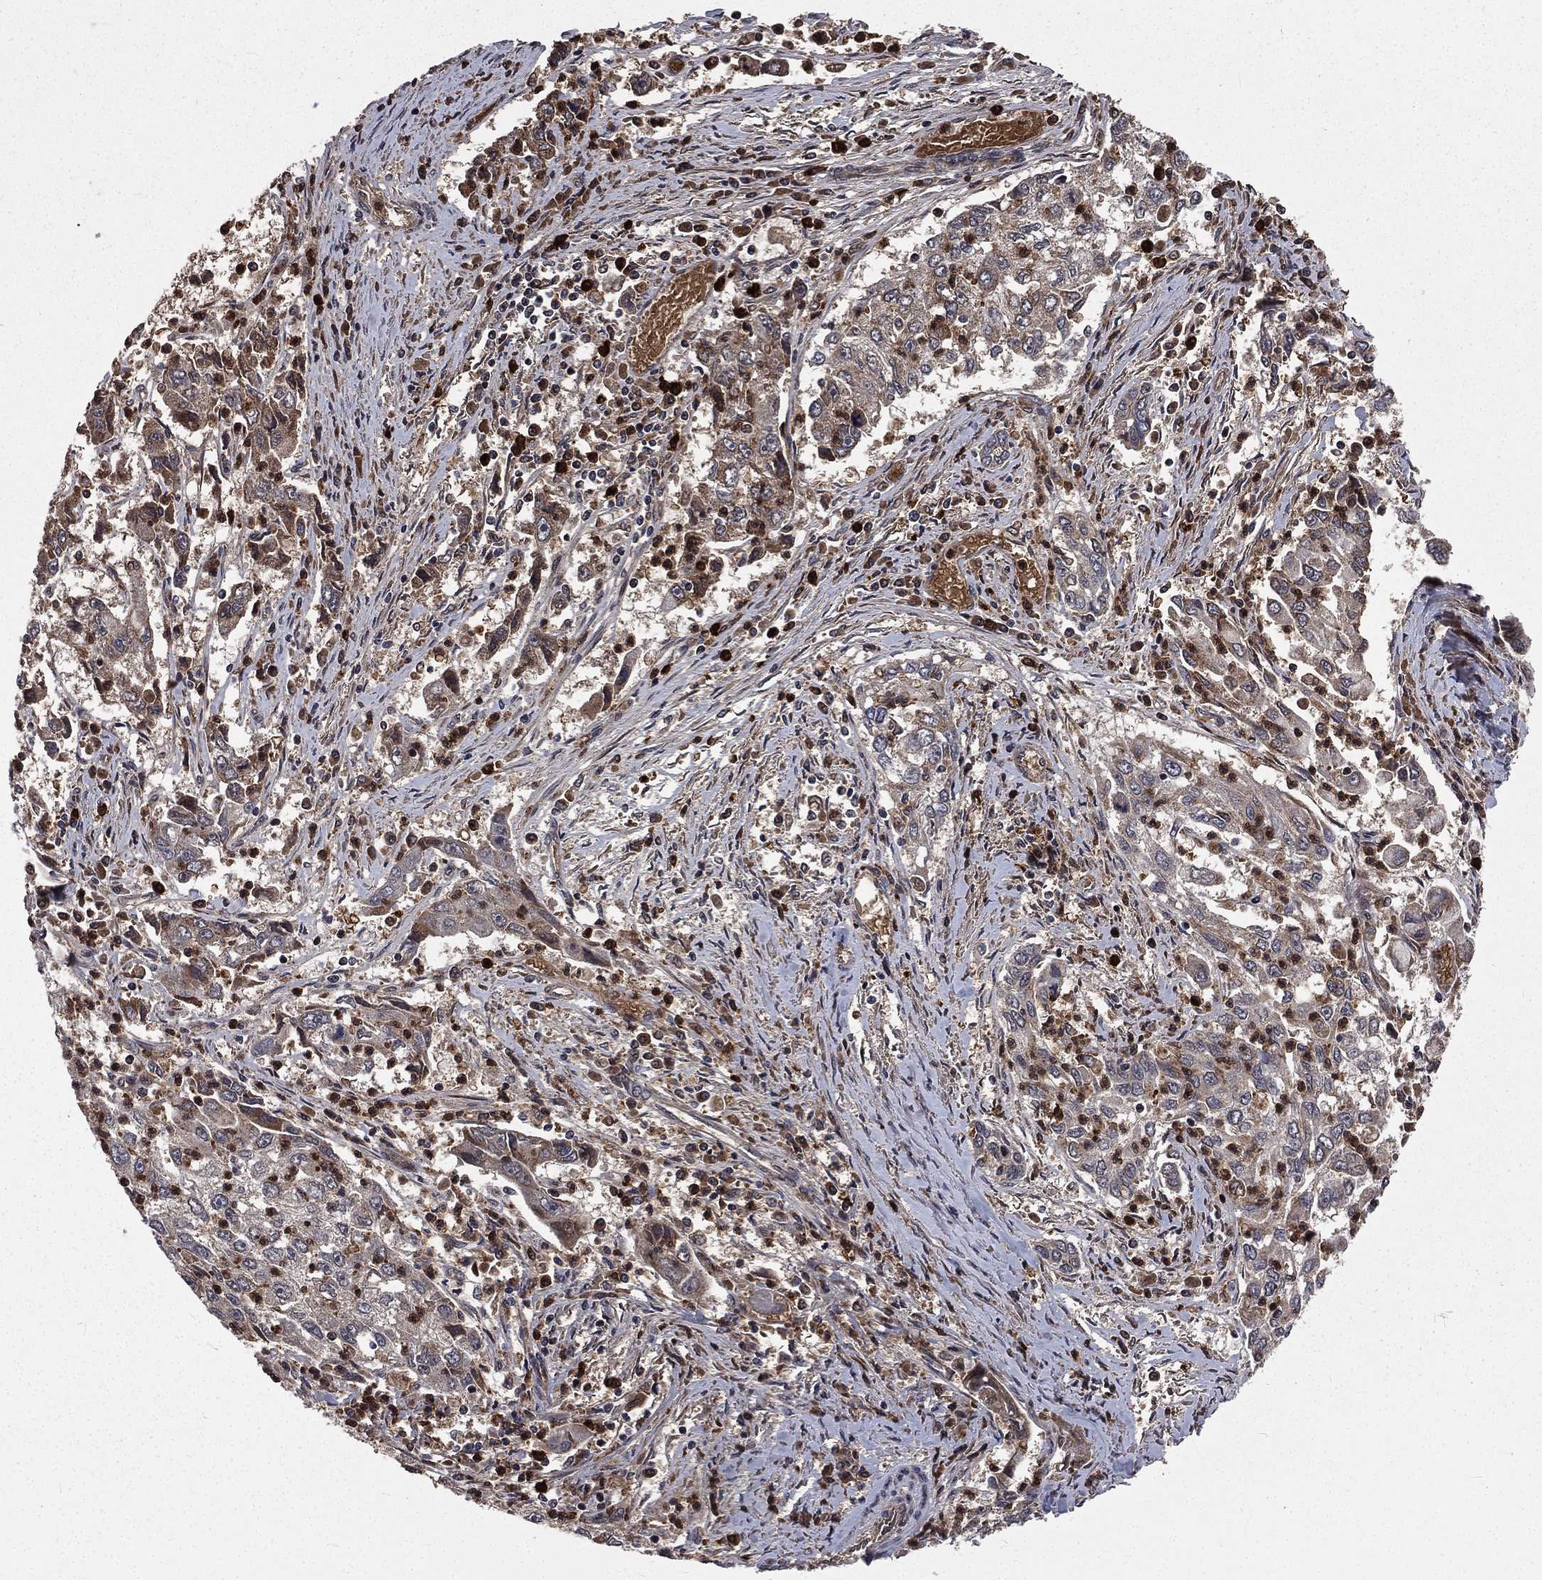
{"staining": {"intensity": "weak", "quantity": "<25%", "location": "cytoplasmic/membranous"}, "tissue": "cervical cancer", "cell_type": "Tumor cells", "image_type": "cancer", "snomed": [{"axis": "morphology", "description": "Squamous cell carcinoma, NOS"}, {"axis": "topography", "description": "Cervix"}], "caption": "Tumor cells show no significant protein expression in squamous cell carcinoma (cervical).", "gene": "LENG8", "patient": {"sex": "female", "age": 36}}